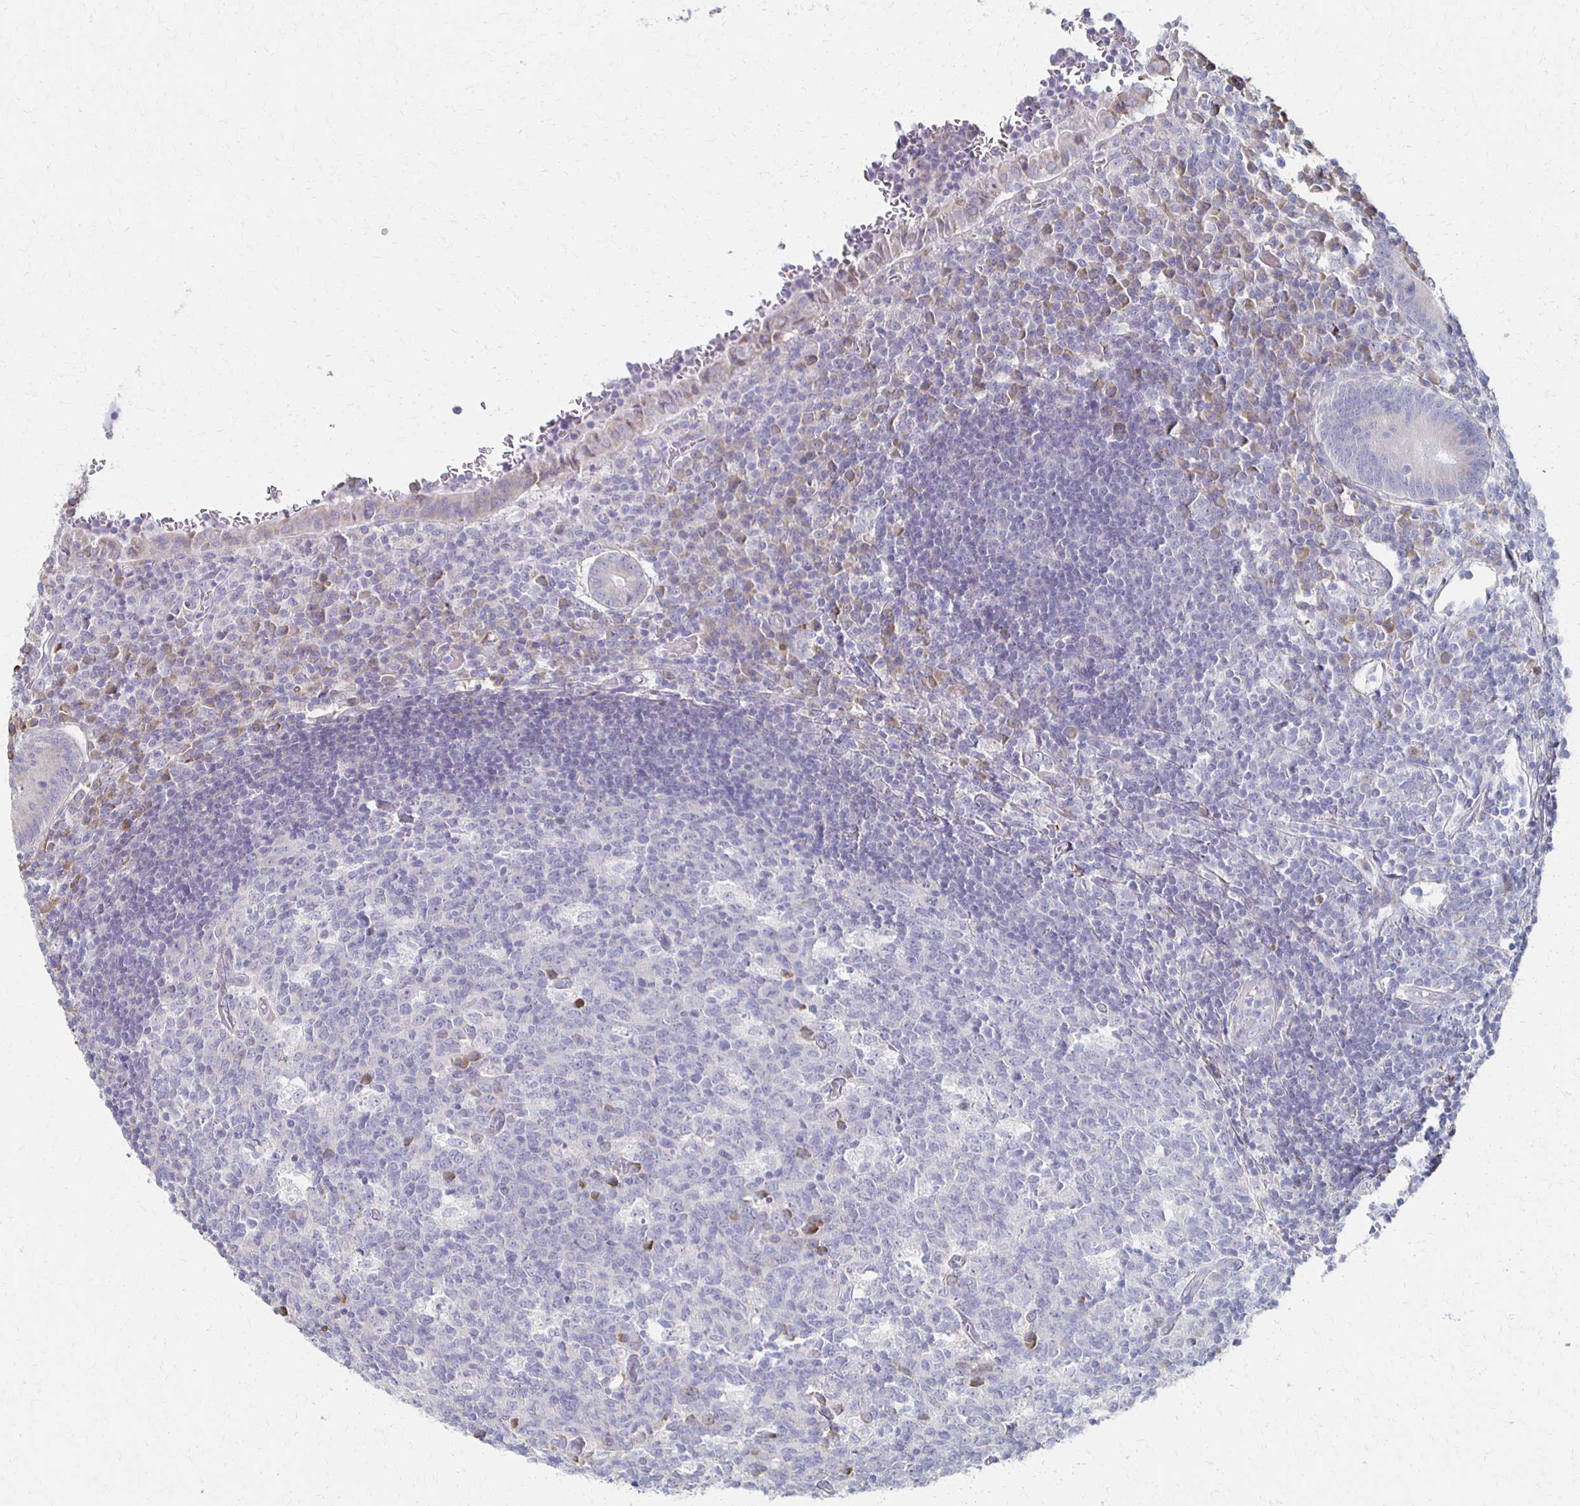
{"staining": {"intensity": "weak", "quantity": ">75%", "location": "cytoplasmic/membranous"}, "tissue": "appendix", "cell_type": "Glandular cells", "image_type": "normal", "snomed": [{"axis": "morphology", "description": "Normal tissue, NOS"}, {"axis": "topography", "description": "Appendix"}], "caption": "Immunohistochemistry (IHC) of benign appendix exhibits low levels of weak cytoplasmic/membranous positivity in approximately >75% of glandular cells.", "gene": "ATP1A3", "patient": {"sex": "male", "age": 18}}